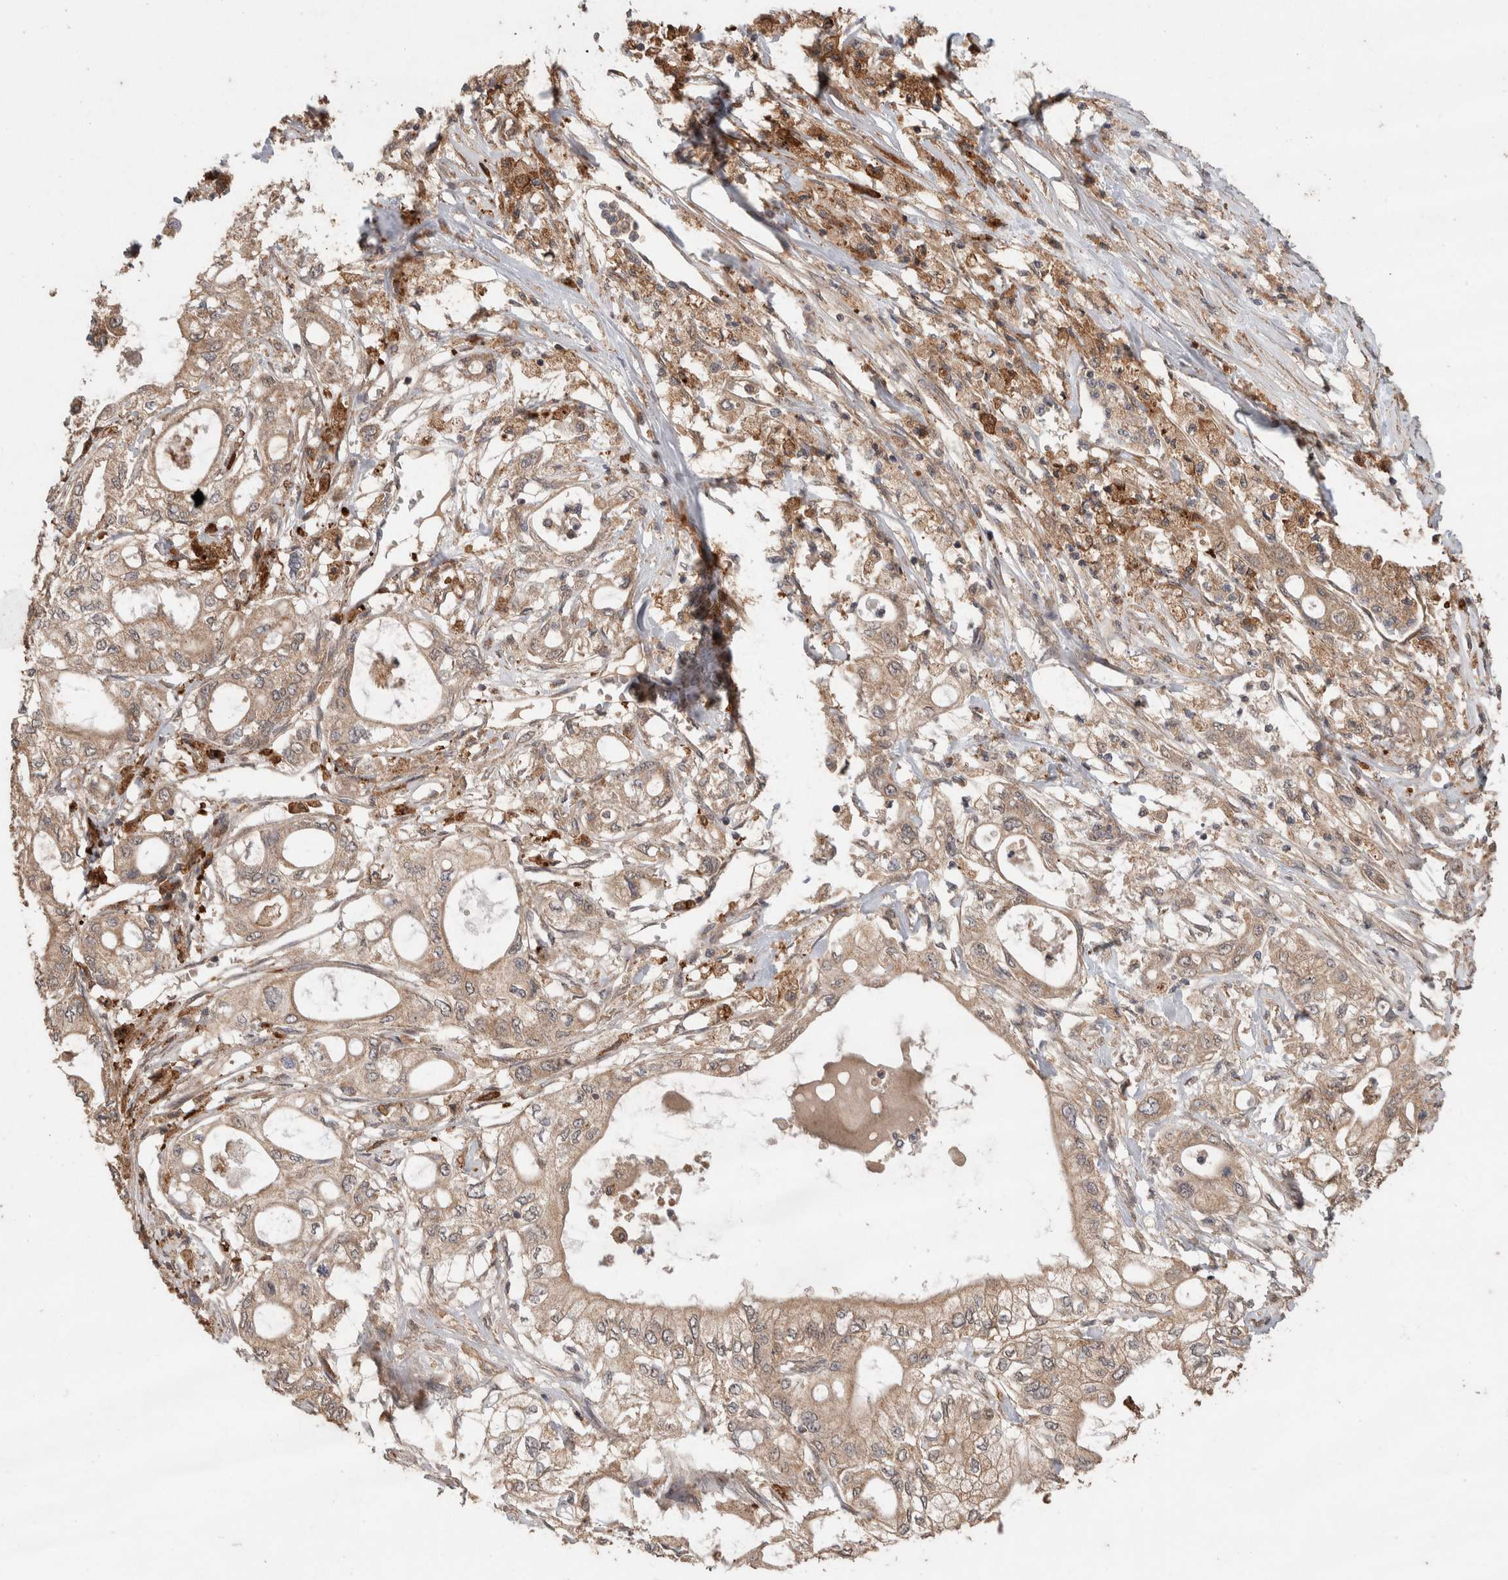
{"staining": {"intensity": "weak", "quantity": ">75%", "location": "cytoplasmic/membranous"}, "tissue": "pancreatic cancer", "cell_type": "Tumor cells", "image_type": "cancer", "snomed": [{"axis": "morphology", "description": "Adenocarcinoma, NOS"}, {"axis": "topography", "description": "Pancreas"}], "caption": "Immunohistochemical staining of pancreatic adenocarcinoma exhibits low levels of weak cytoplasmic/membranous protein positivity in approximately >75% of tumor cells. Ihc stains the protein in brown and the nuclei are stained blue.", "gene": "KCNJ5", "patient": {"sex": "male", "age": 79}}